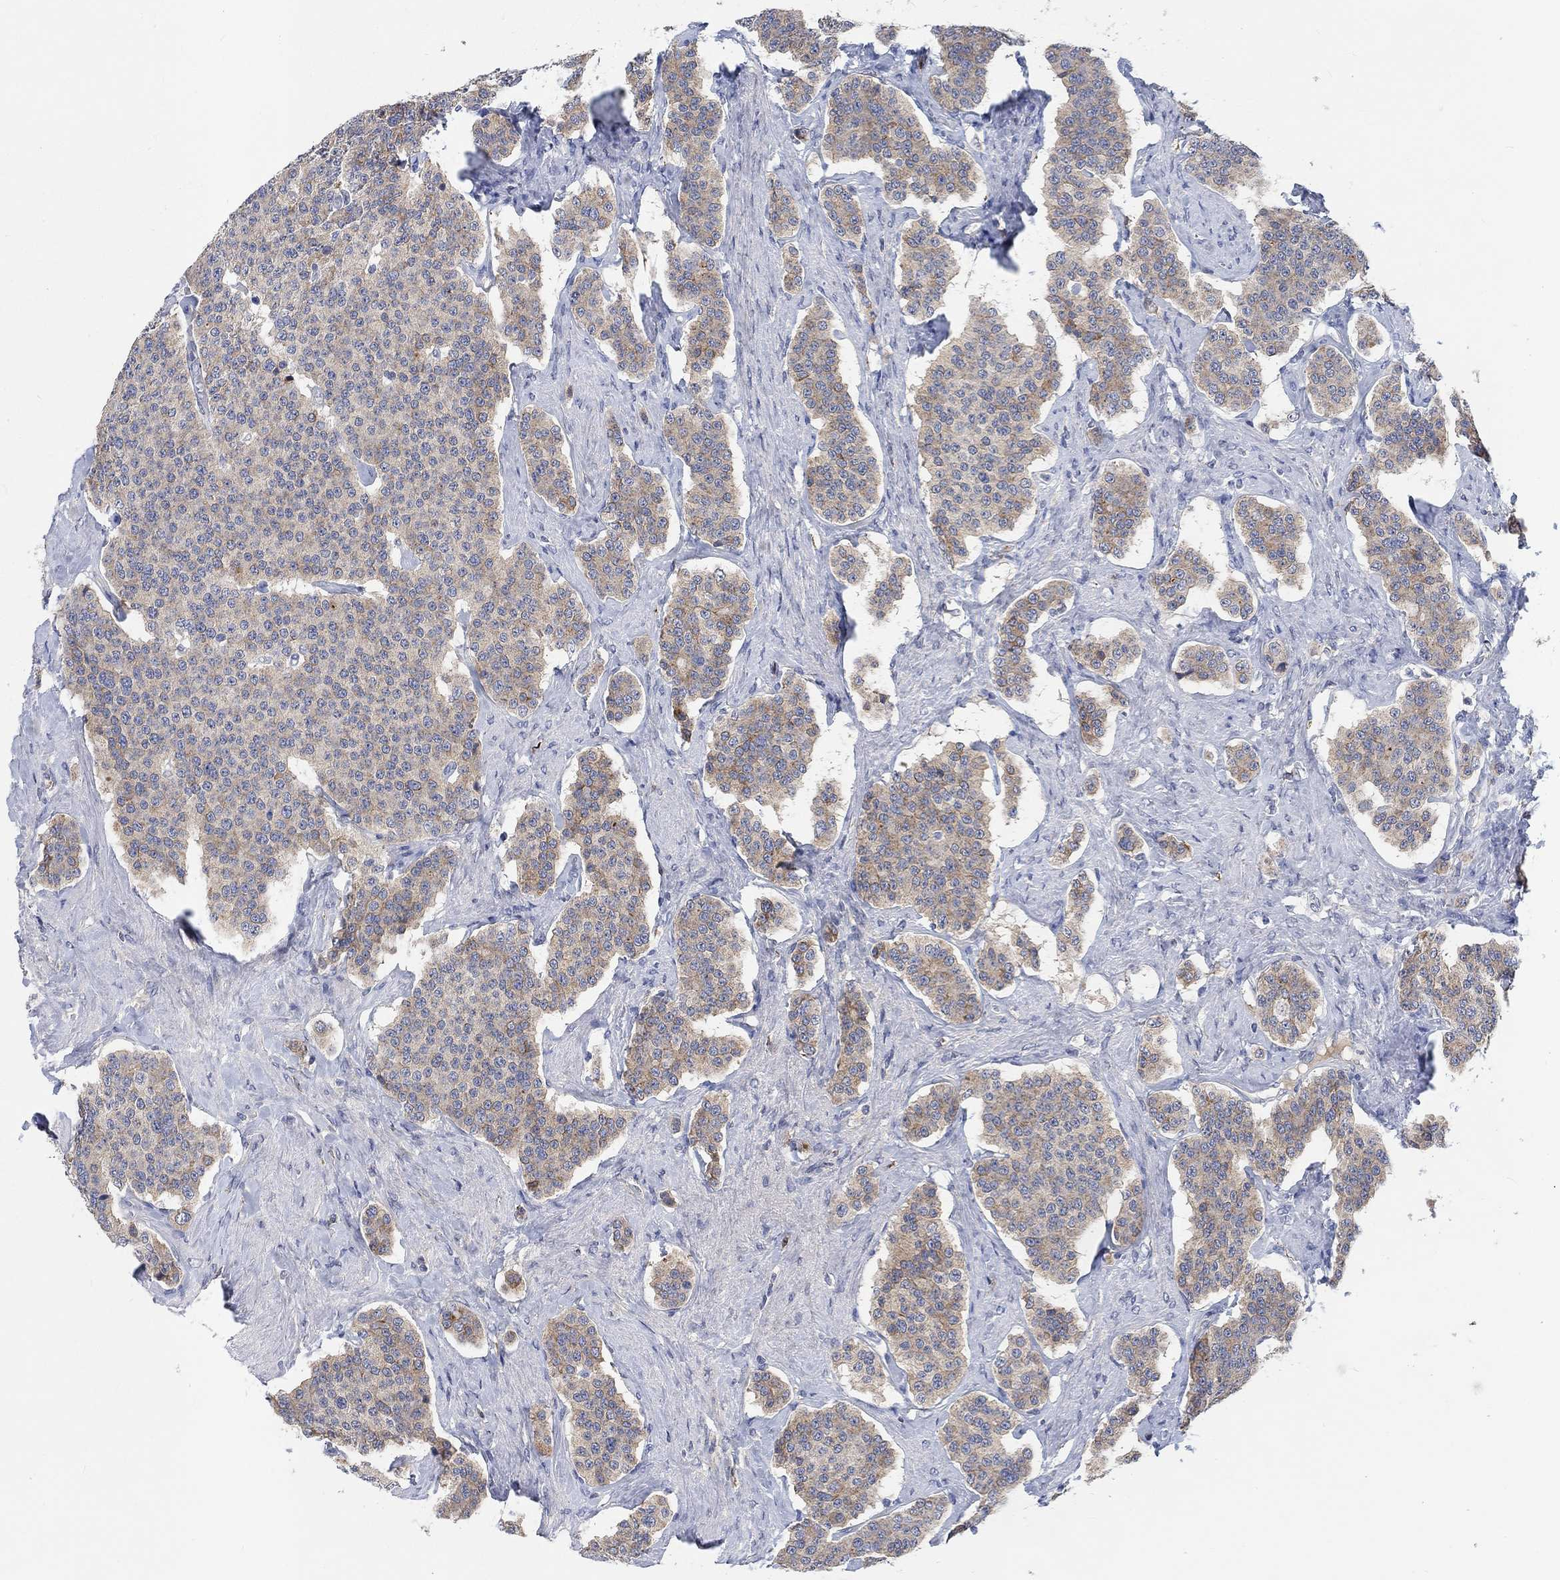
{"staining": {"intensity": "moderate", "quantity": ">75%", "location": "cytoplasmic/membranous"}, "tissue": "carcinoid", "cell_type": "Tumor cells", "image_type": "cancer", "snomed": [{"axis": "morphology", "description": "Carcinoid, malignant, NOS"}, {"axis": "topography", "description": "Small intestine"}], "caption": "Immunohistochemical staining of human carcinoid (malignant) reveals medium levels of moderate cytoplasmic/membranous expression in about >75% of tumor cells.", "gene": "HCRTR1", "patient": {"sex": "female", "age": 58}}